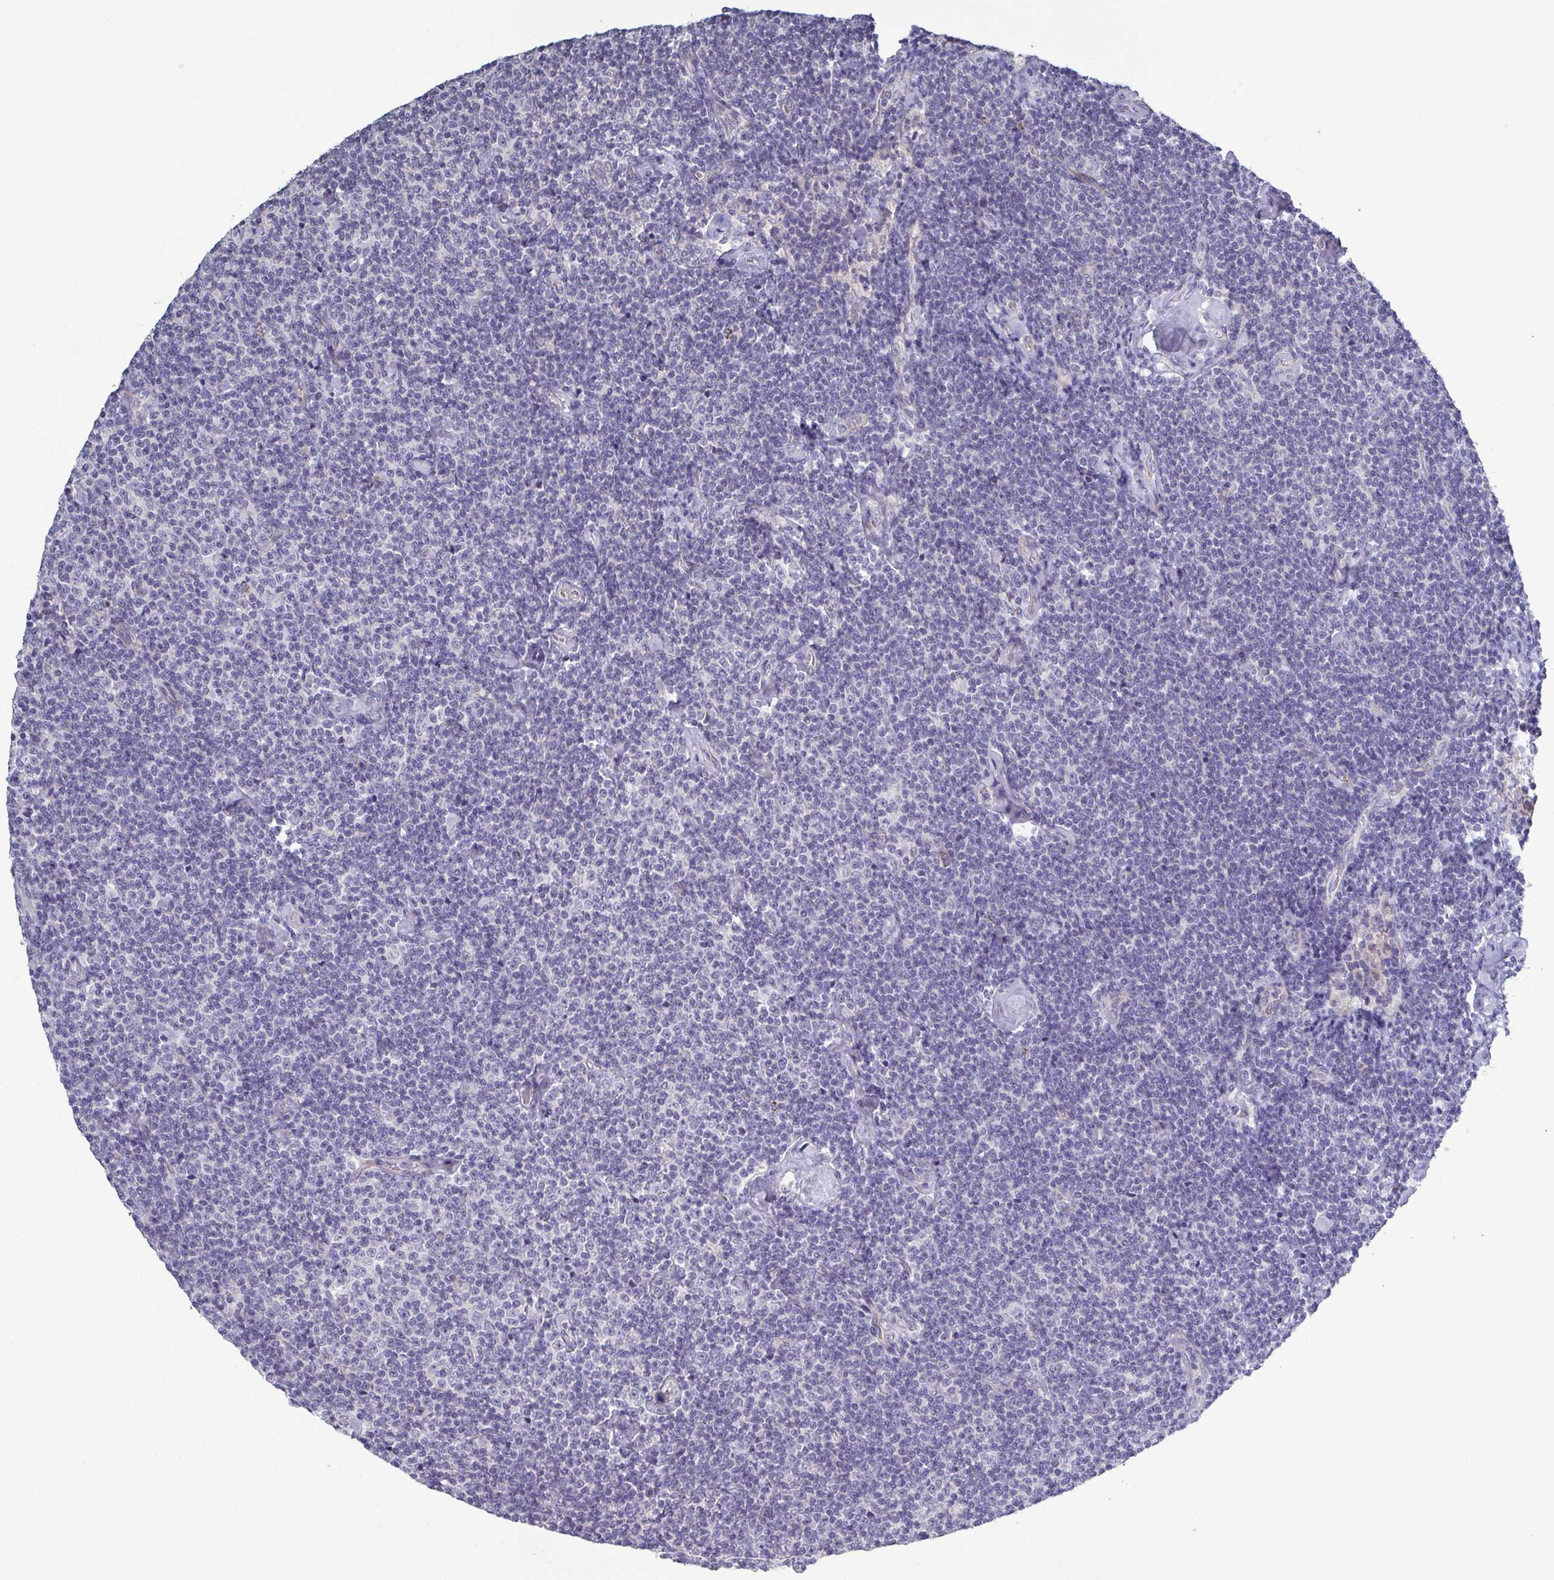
{"staining": {"intensity": "negative", "quantity": "none", "location": "none"}, "tissue": "lymphoma", "cell_type": "Tumor cells", "image_type": "cancer", "snomed": [{"axis": "morphology", "description": "Malignant lymphoma, non-Hodgkin's type, Low grade"}, {"axis": "topography", "description": "Lymph node"}], "caption": "Protein analysis of malignant lymphoma, non-Hodgkin's type (low-grade) exhibits no significant positivity in tumor cells.", "gene": "GLDC", "patient": {"sex": "male", "age": 81}}